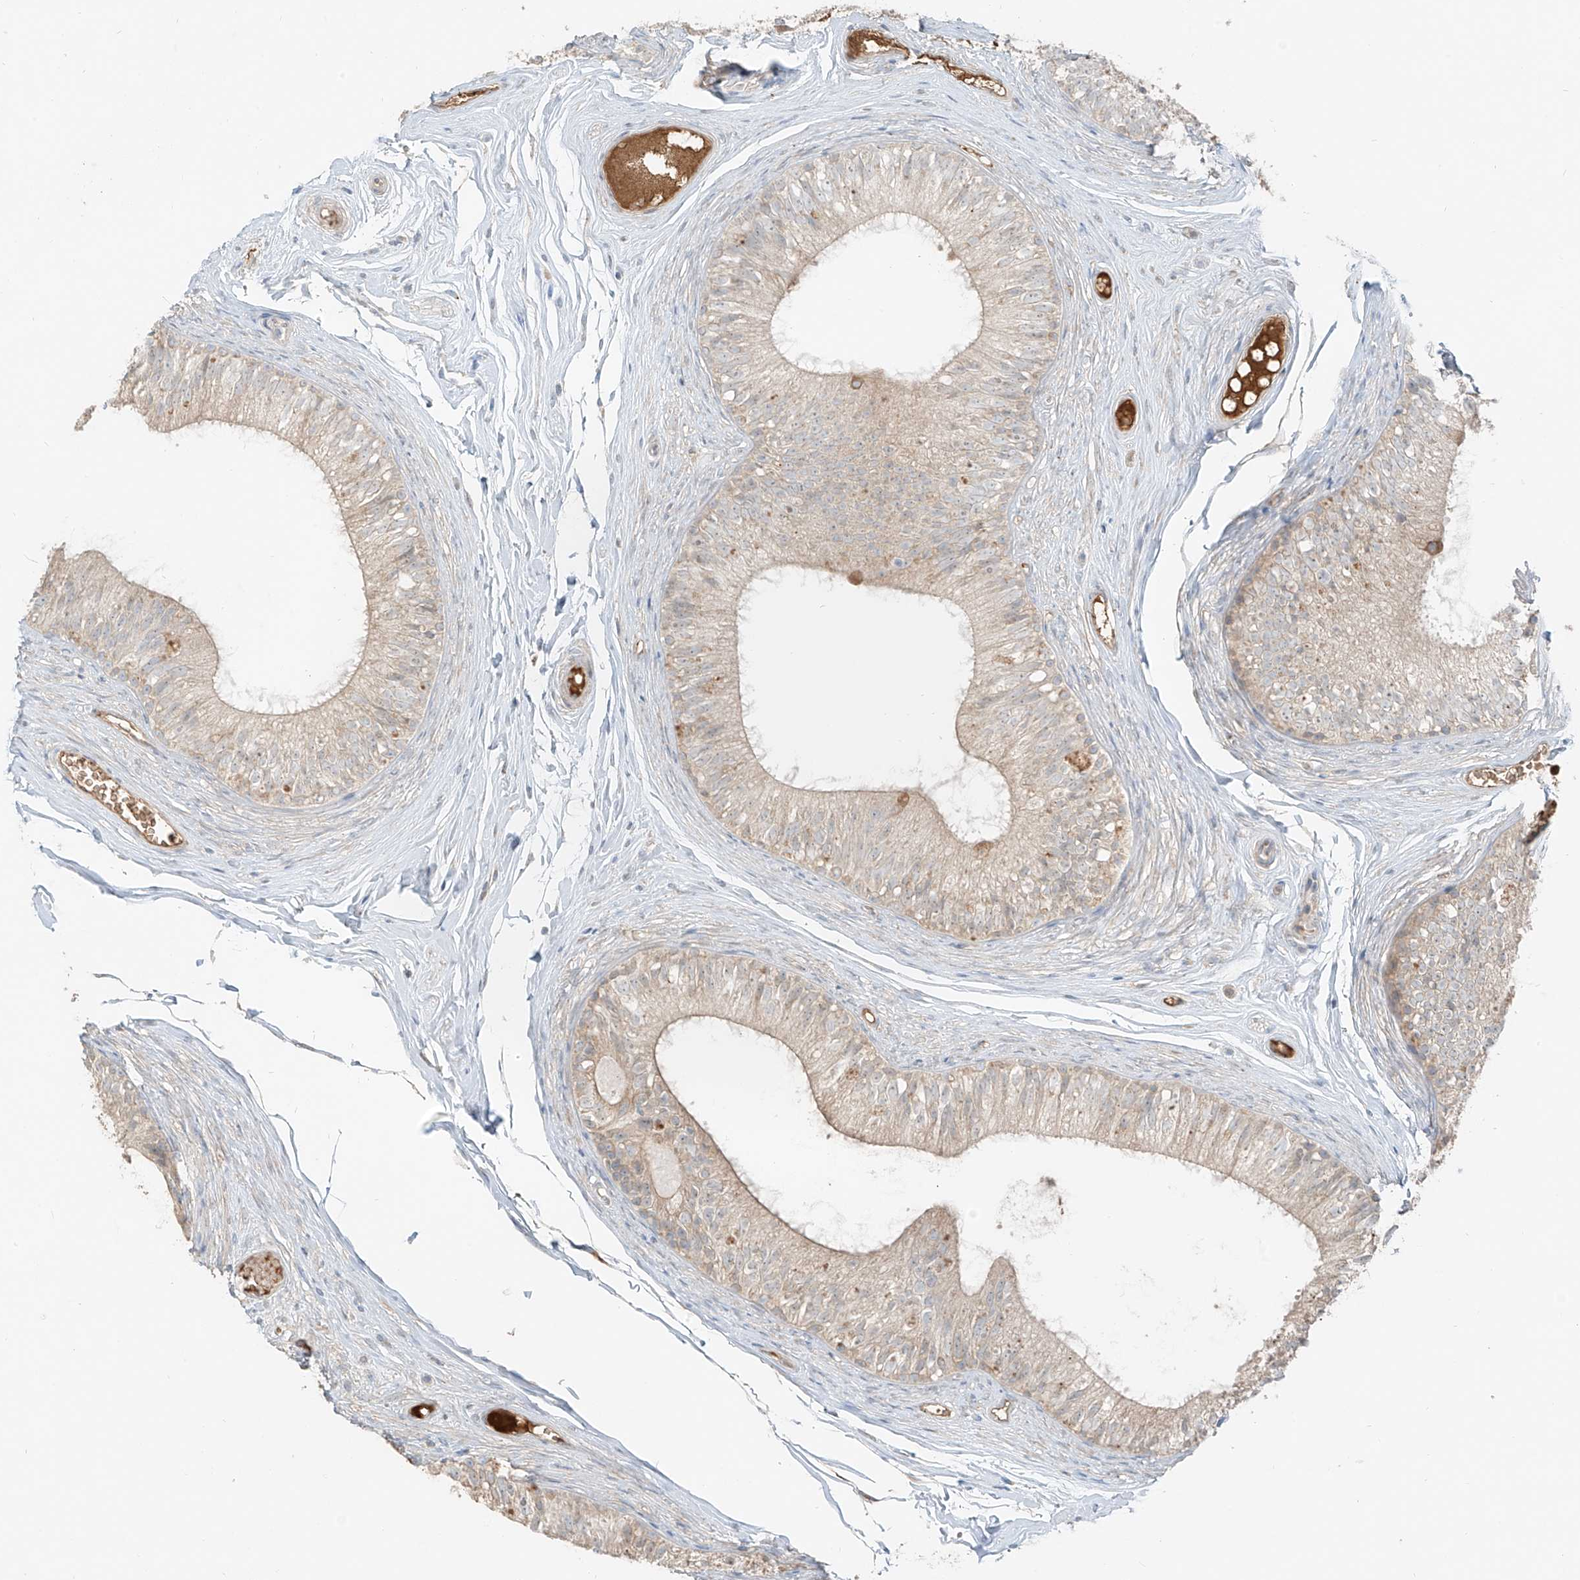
{"staining": {"intensity": "negative", "quantity": "none", "location": "none"}, "tissue": "epididymis", "cell_type": "Glandular cells", "image_type": "normal", "snomed": [{"axis": "morphology", "description": "Normal tissue, NOS"}, {"axis": "morphology", "description": "Seminoma in situ"}, {"axis": "topography", "description": "Testis"}, {"axis": "topography", "description": "Epididymis"}], "caption": "A high-resolution image shows immunohistochemistry staining of unremarkable epididymis, which demonstrates no significant positivity in glandular cells. (DAB immunohistochemistry (IHC) with hematoxylin counter stain).", "gene": "FSTL1", "patient": {"sex": "male", "age": 28}}